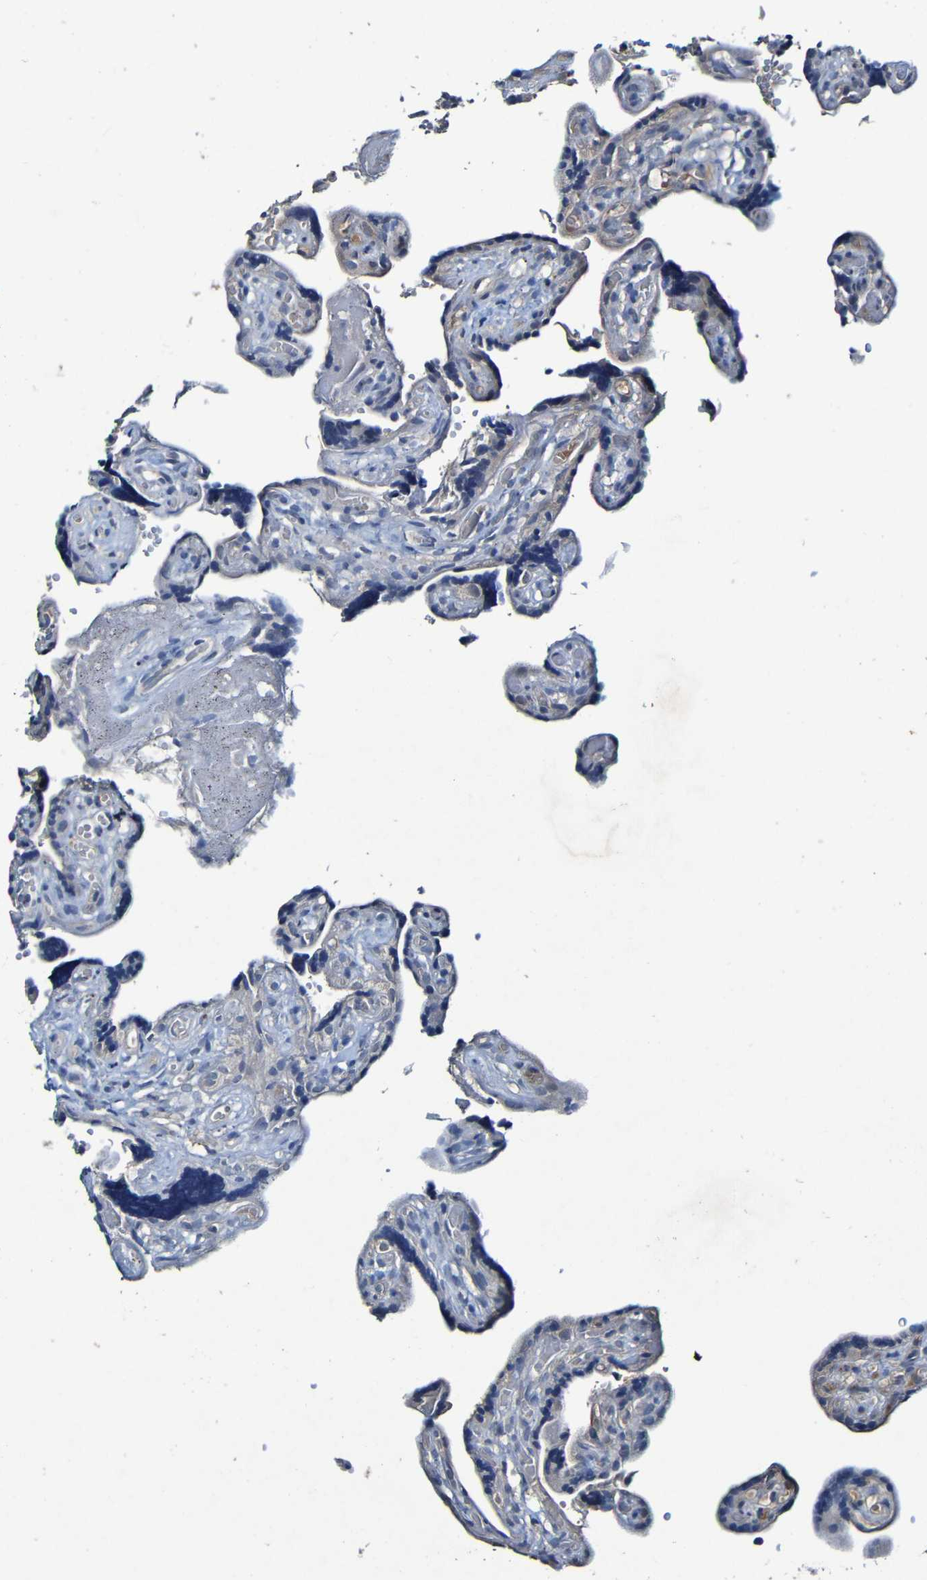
{"staining": {"intensity": "weak", "quantity": "<25%", "location": "cytoplasmic/membranous"}, "tissue": "placenta", "cell_type": "Decidual cells", "image_type": "normal", "snomed": [{"axis": "morphology", "description": "Normal tissue, NOS"}, {"axis": "topography", "description": "Placenta"}], "caption": "Immunohistochemistry image of unremarkable placenta: placenta stained with DAB (3,3'-diaminobenzidine) displays no significant protein staining in decidual cells.", "gene": "LRRC70", "patient": {"sex": "female", "age": 30}}